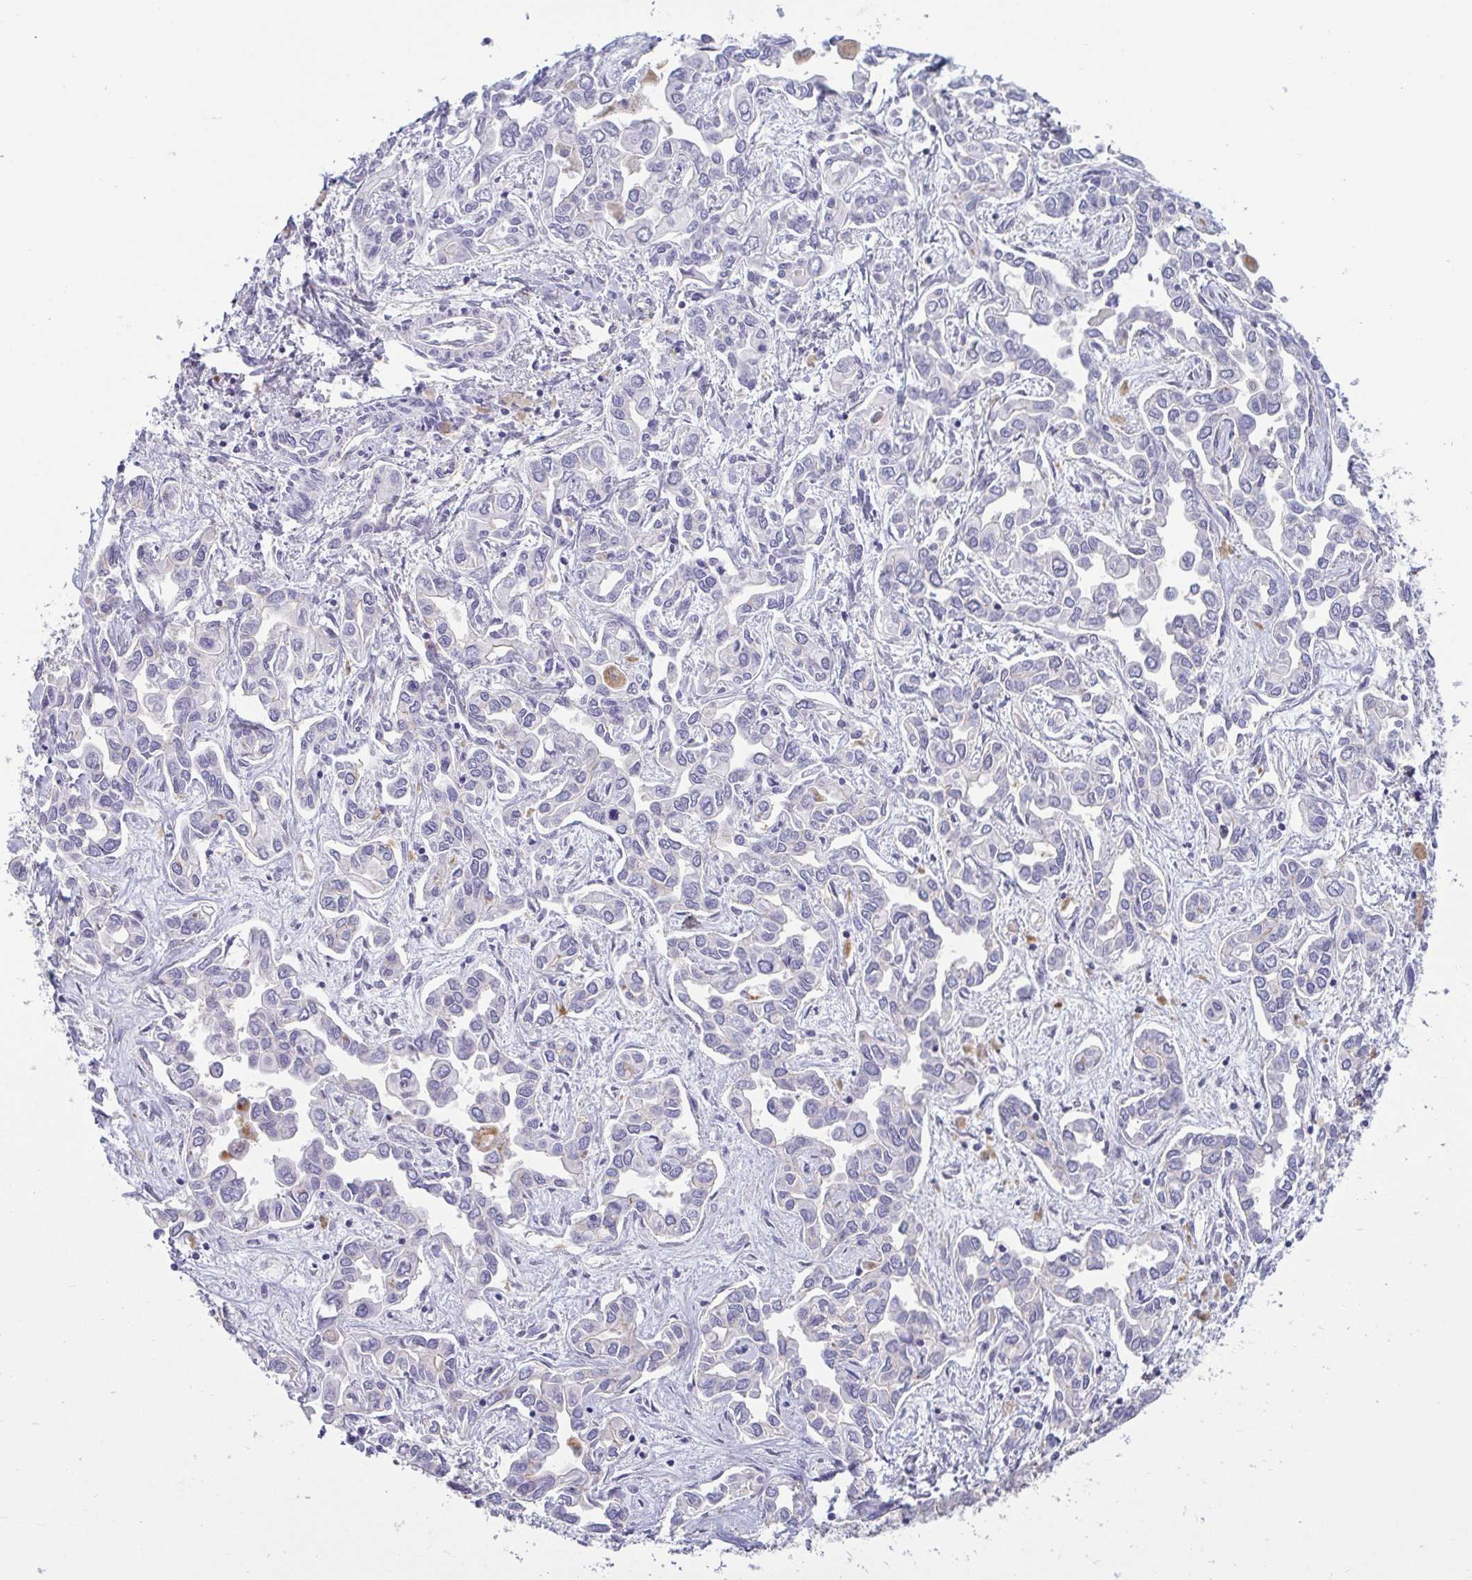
{"staining": {"intensity": "negative", "quantity": "none", "location": "none"}, "tissue": "liver cancer", "cell_type": "Tumor cells", "image_type": "cancer", "snomed": [{"axis": "morphology", "description": "Cholangiocarcinoma"}, {"axis": "topography", "description": "Liver"}], "caption": "Immunohistochemistry of cholangiocarcinoma (liver) displays no staining in tumor cells.", "gene": "LIMA1", "patient": {"sex": "female", "age": 64}}